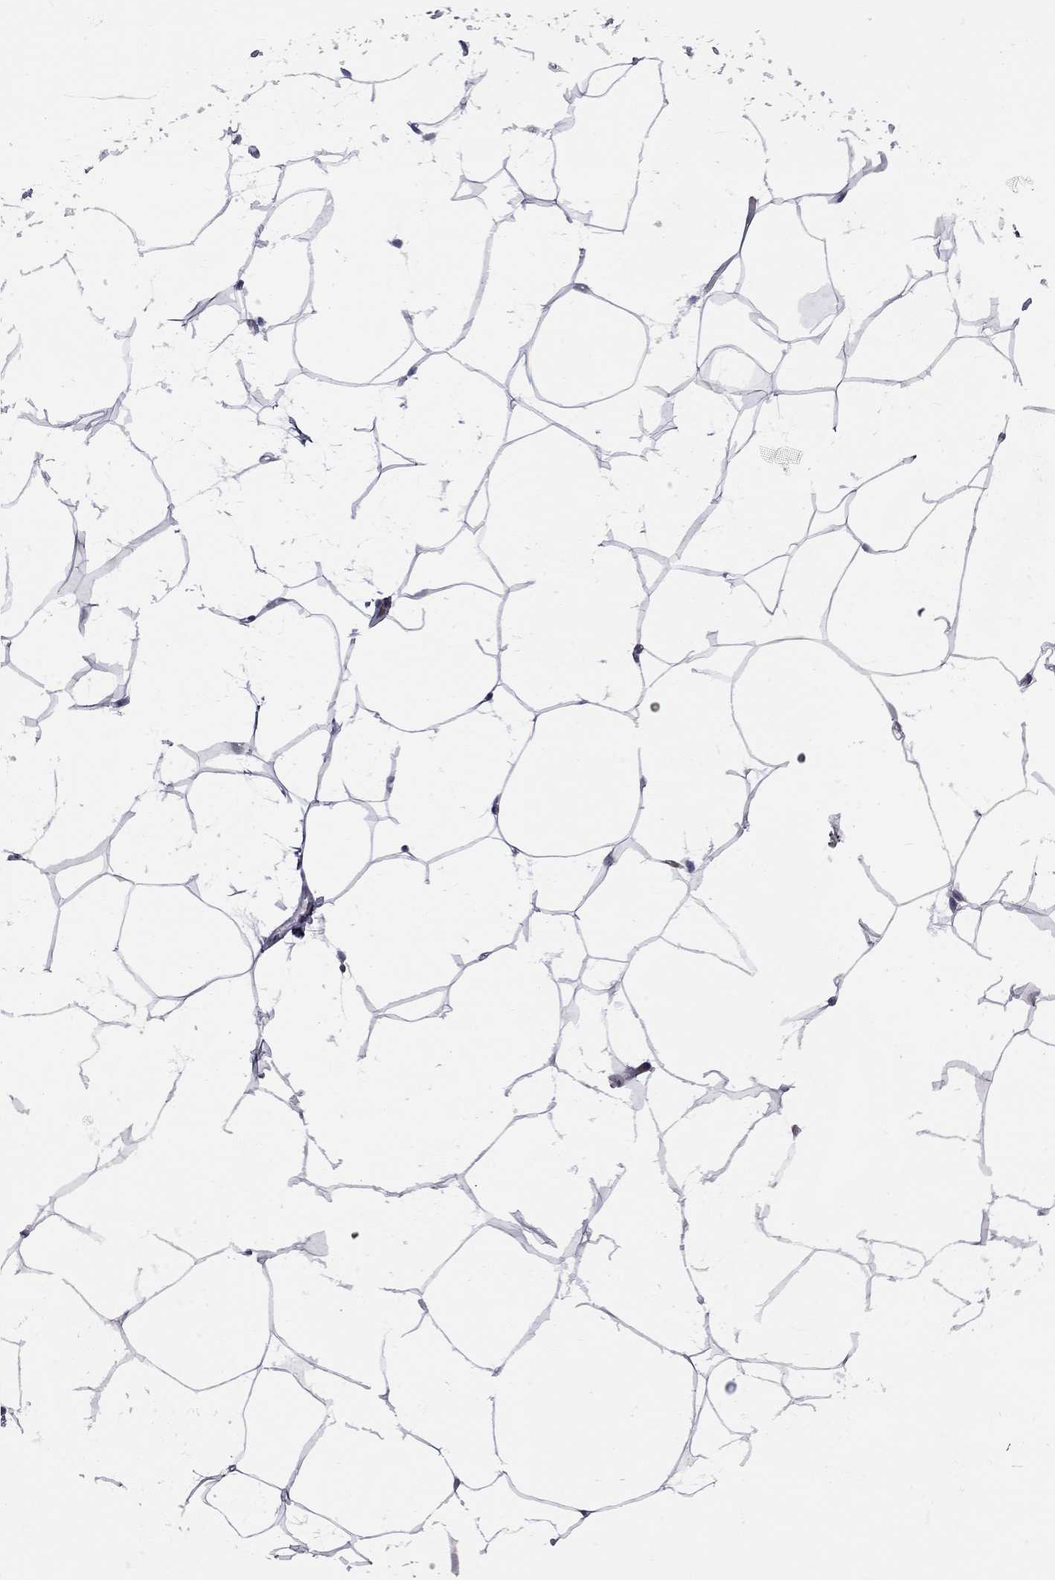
{"staining": {"intensity": "negative", "quantity": "none", "location": "none"}, "tissue": "breast", "cell_type": "Adipocytes", "image_type": "normal", "snomed": [{"axis": "morphology", "description": "Normal tissue, NOS"}, {"axis": "topography", "description": "Breast"}], "caption": "This is a micrograph of immunohistochemistry (IHC) staining of unremarkable breast, which shows no expression in adipocytes.", "gene": "CLTCL1", "patient": {"sex": "female", "age": 32}}